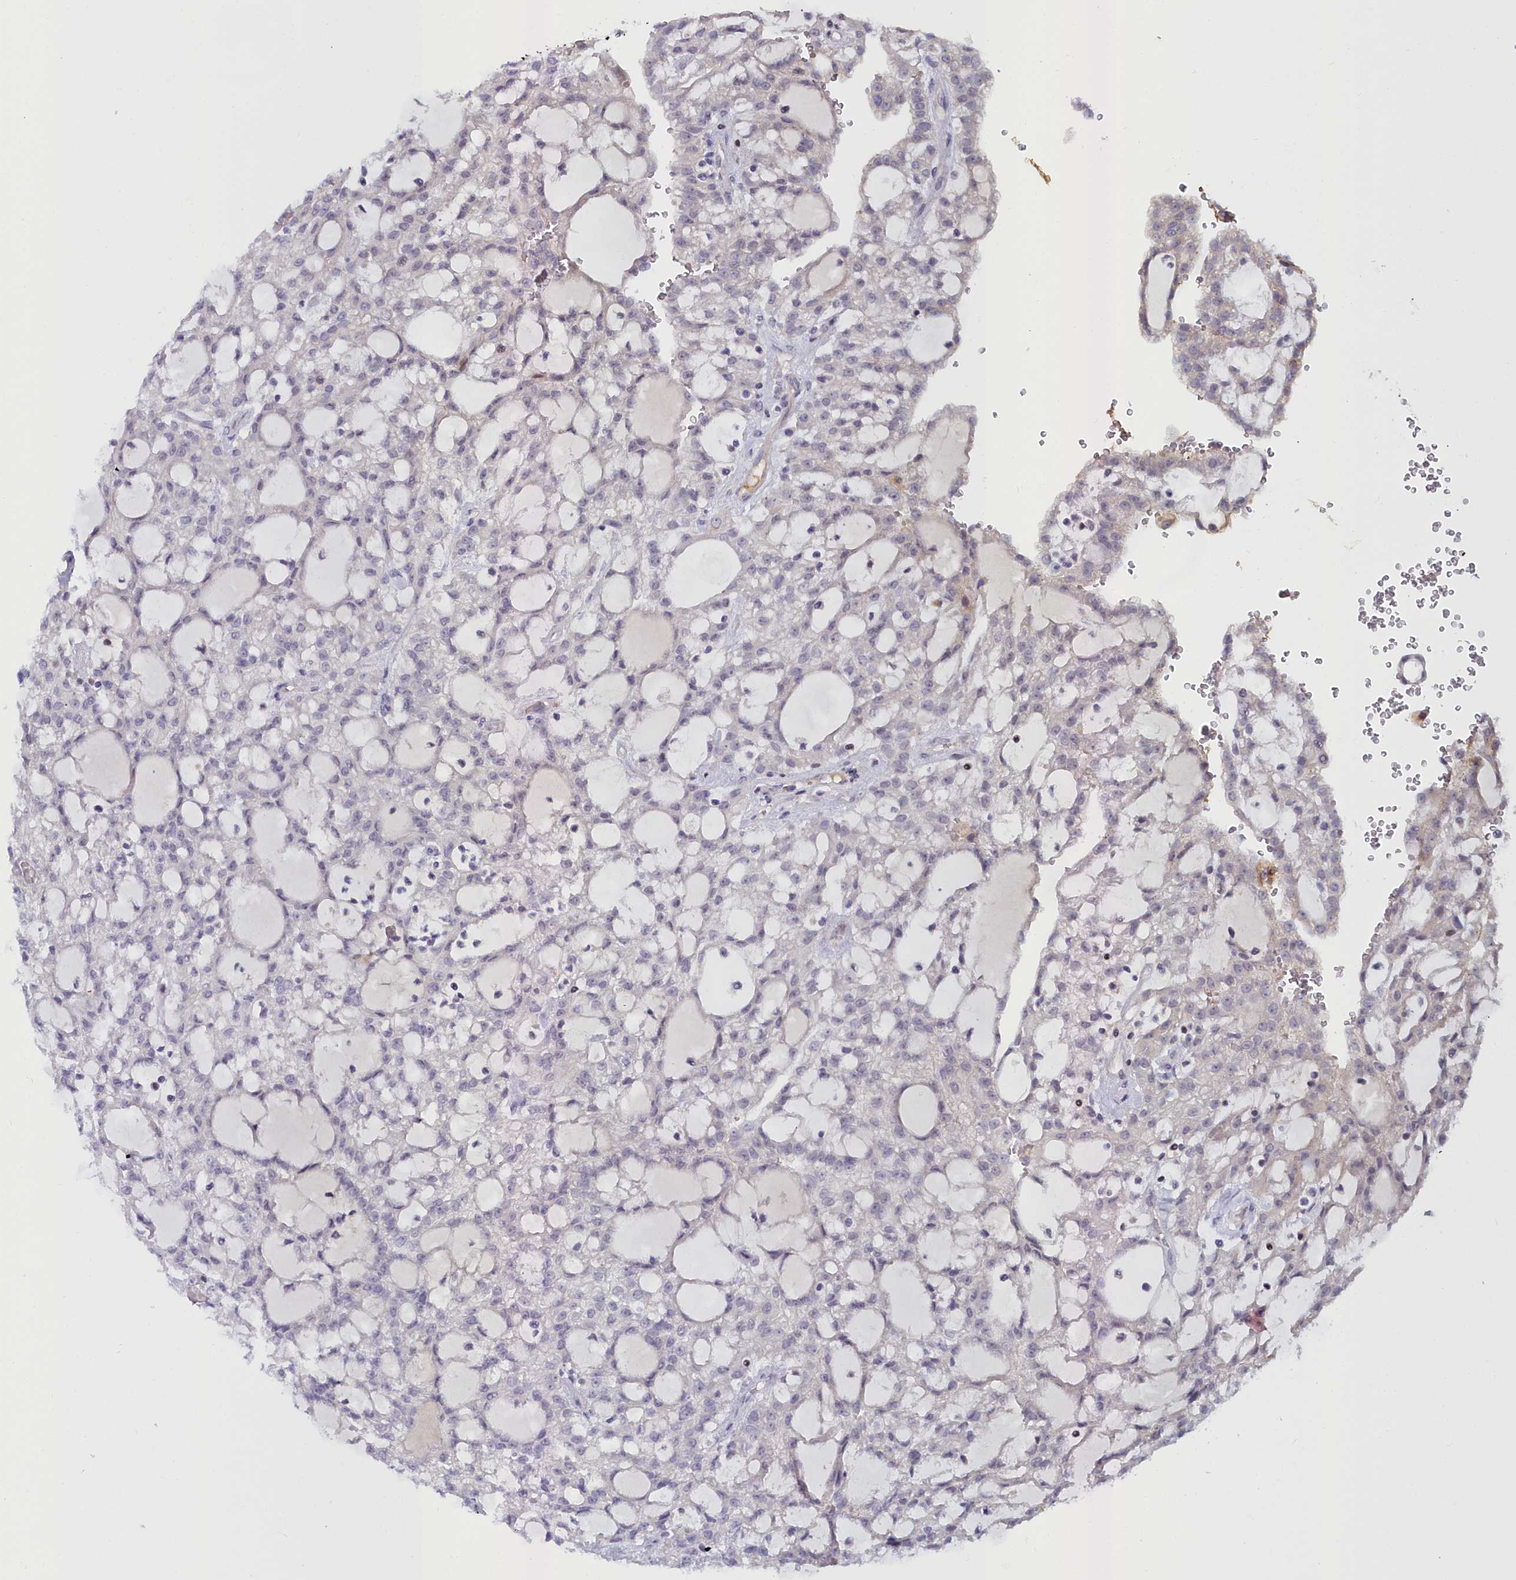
{"staining": {"intensity": "negative", "quantity": "none", "location": "none"}, "tissue": "renal cancer", "cell_type": "Tumor cells", "image_type": "cancer", "snomed": [{"axis": "morphology", "description": "Adenocarcinoma, NOS"}, {"axis": "topography", "description": "Kidney"}], "caption": "Tumor cells are negative for brown protein staining in renal cancer.", "gene": "KCTD18", "patient": {"sex": "male", "age": 63}}